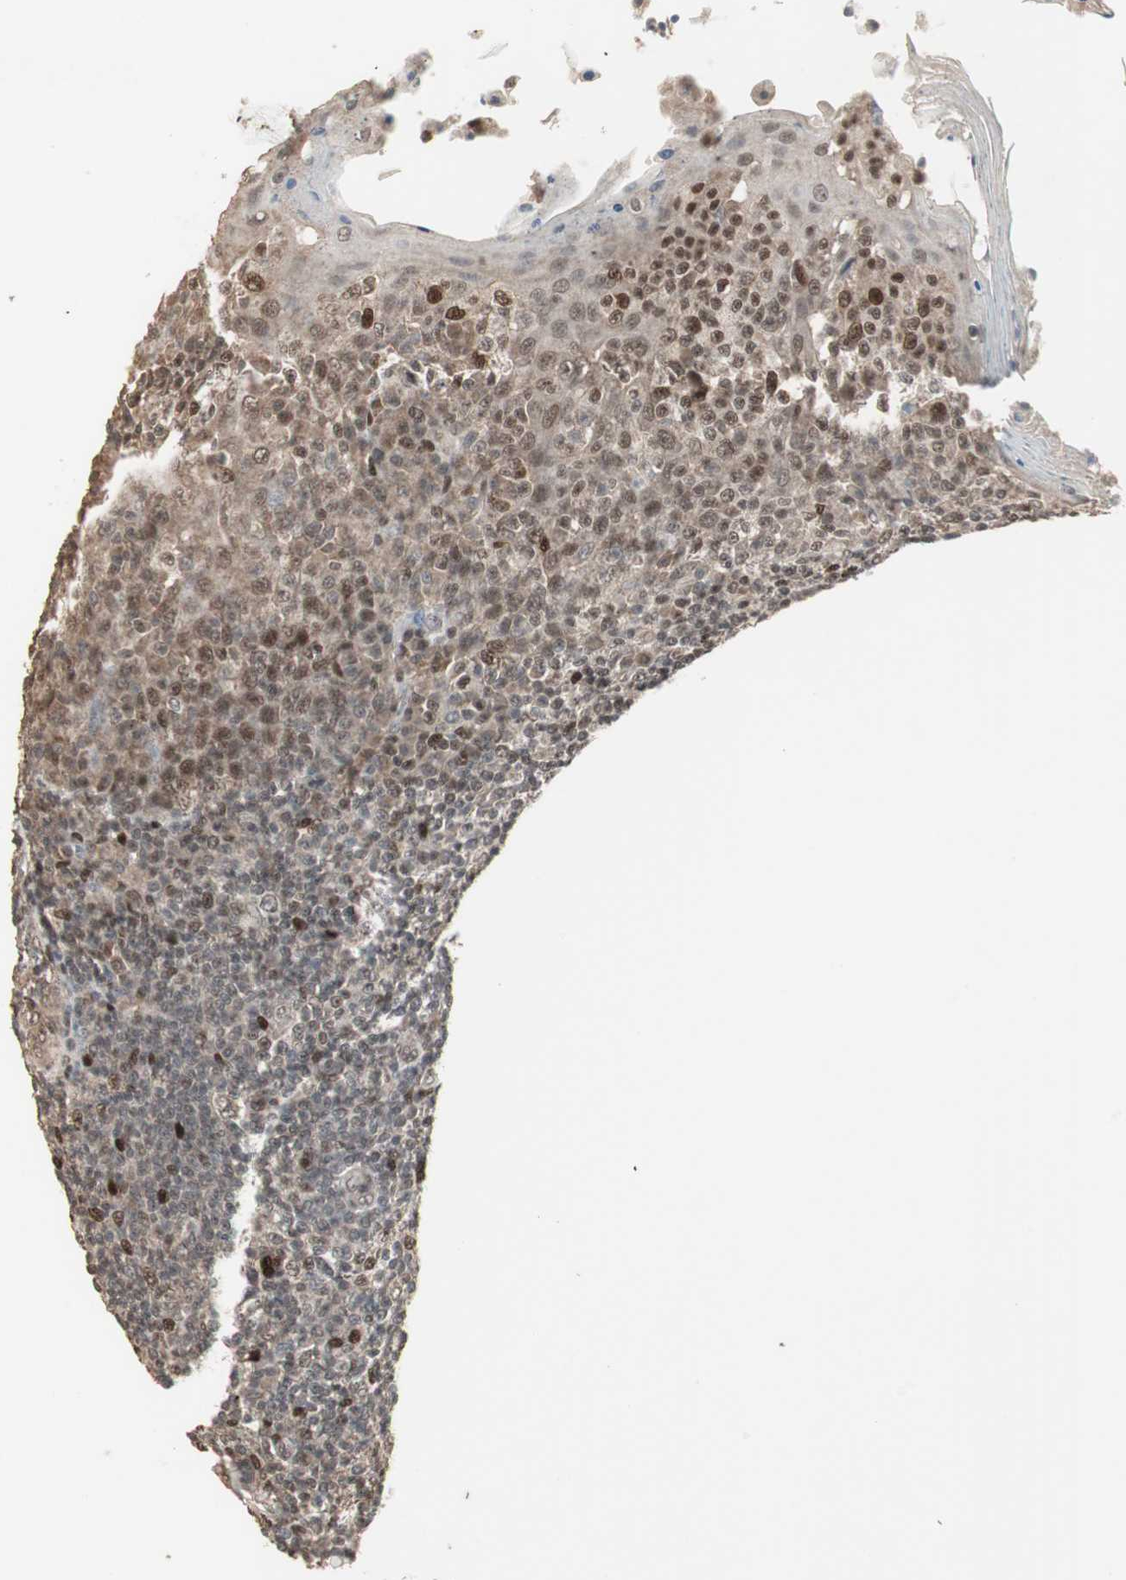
{"staining": {"intensity": "moderate", "quantity": ">75%", "location": "nuclear"}, "tissue": "tonsil", "cell_type": "Germinal center cells", "image_type": "normal", "snomed": [{"axis": "morphology", "description": "Normal tissue, NOS"}, {"axis": "topography", "description": "Tonsil"}], "caption": "Protein analysis of unremarkable tonsil exhibits moderate nuclear expression in approximately >75% of germinal center cells.", "gene": "ZHX2", "patient": {"sex": "male", "age": 31}}